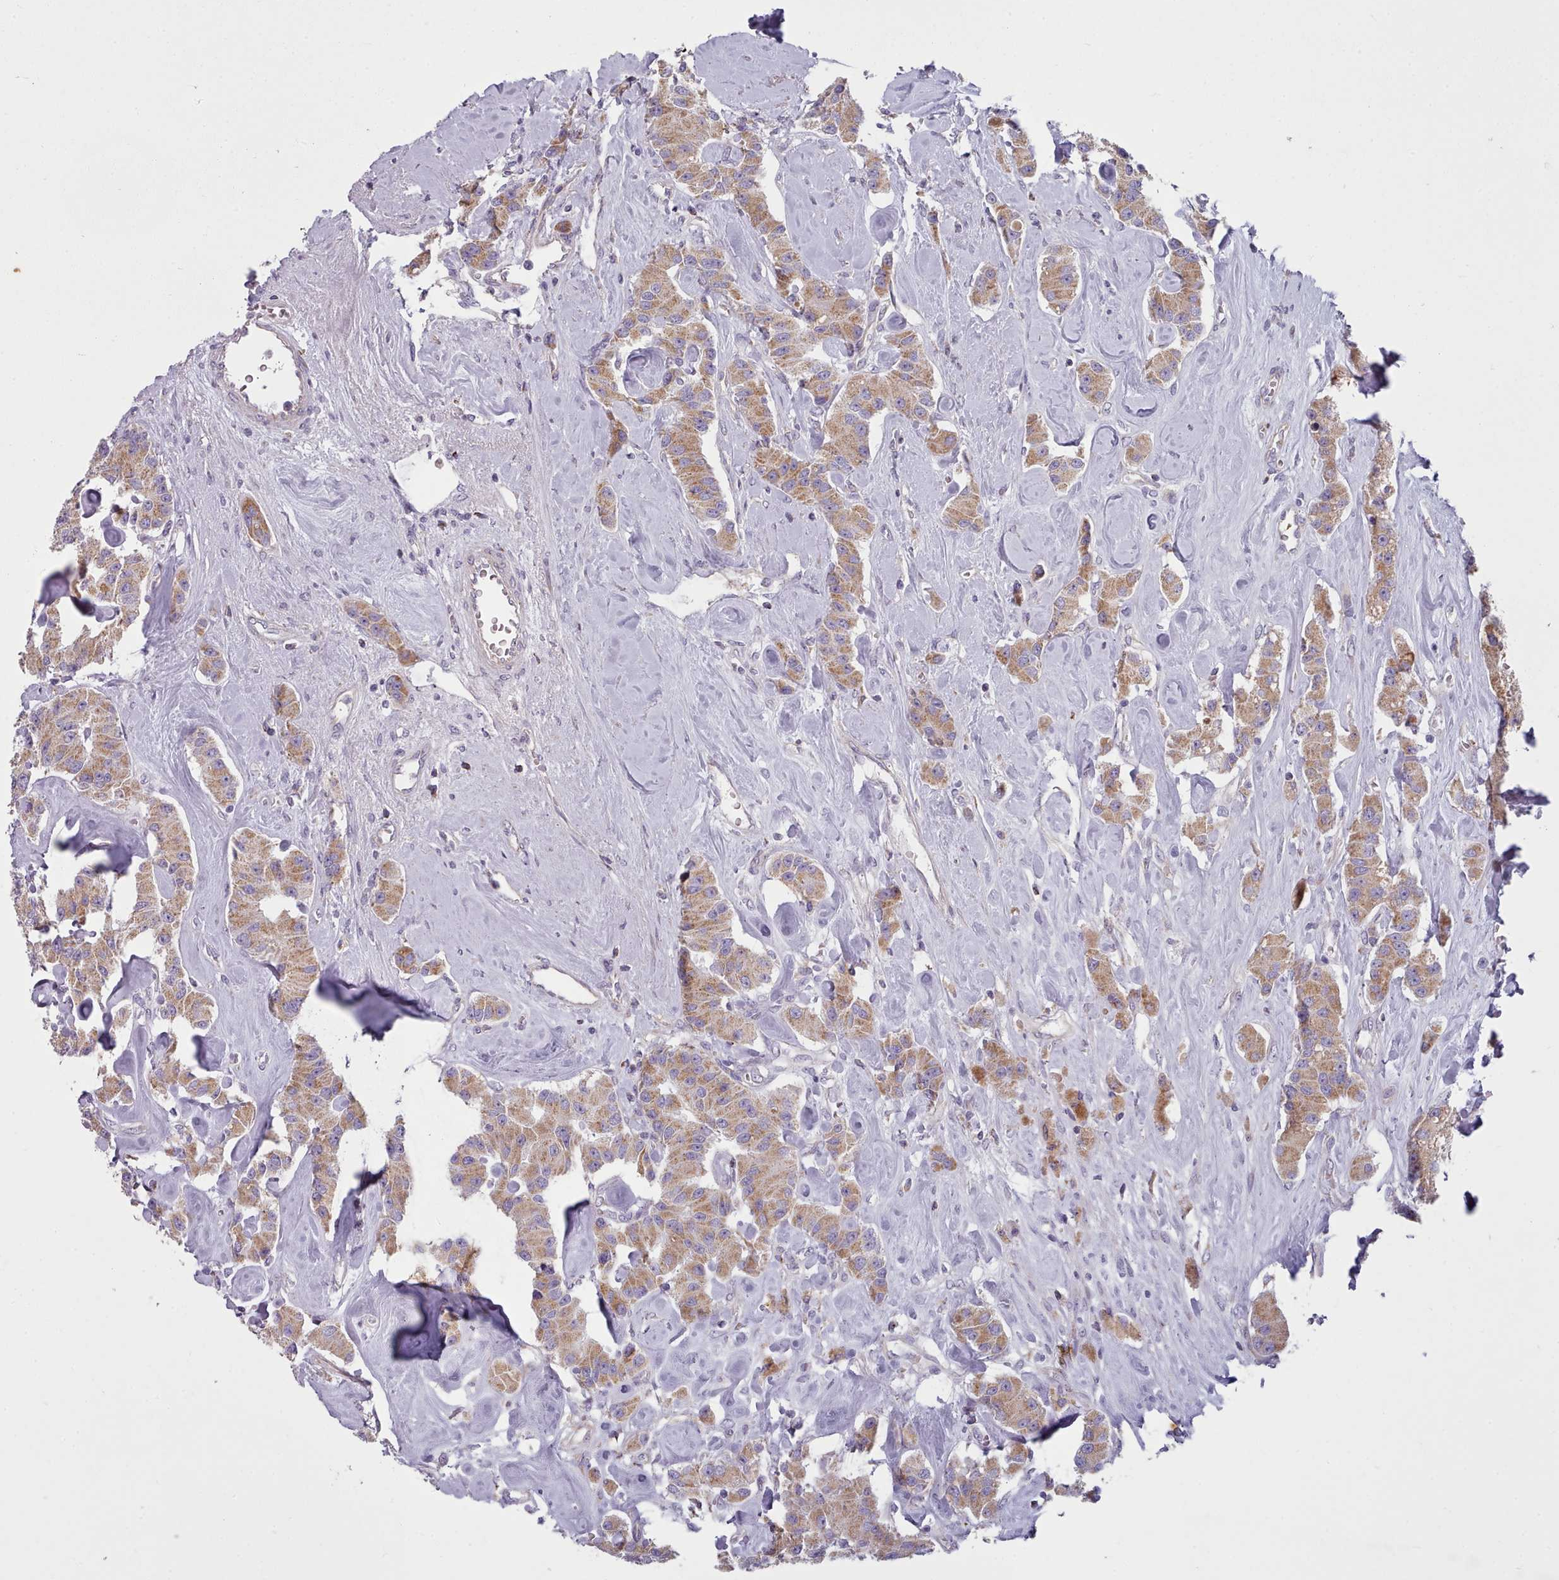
{"staining": {"intensity": "moderate", "quantity": ">75%", "location": "cytoplasmic/membranous"}, "tissue": "carcinoid", "cell_type": "Tumor cells", "image_type": "cancer", "snomed": [{"axis": "morphology", "description": "Carcinoid, malignant, NOS"}, {"axis": "topography", "description": "Pancreas"}], "caption": "Immunohistochemical staining of malignant carcinoid shows medium levels of moderate cytoplasmic/membranous expression in about >75% of tumor cells.", "gene": "SLC52A3", "patient": {"sex": "male", "age": 41}}